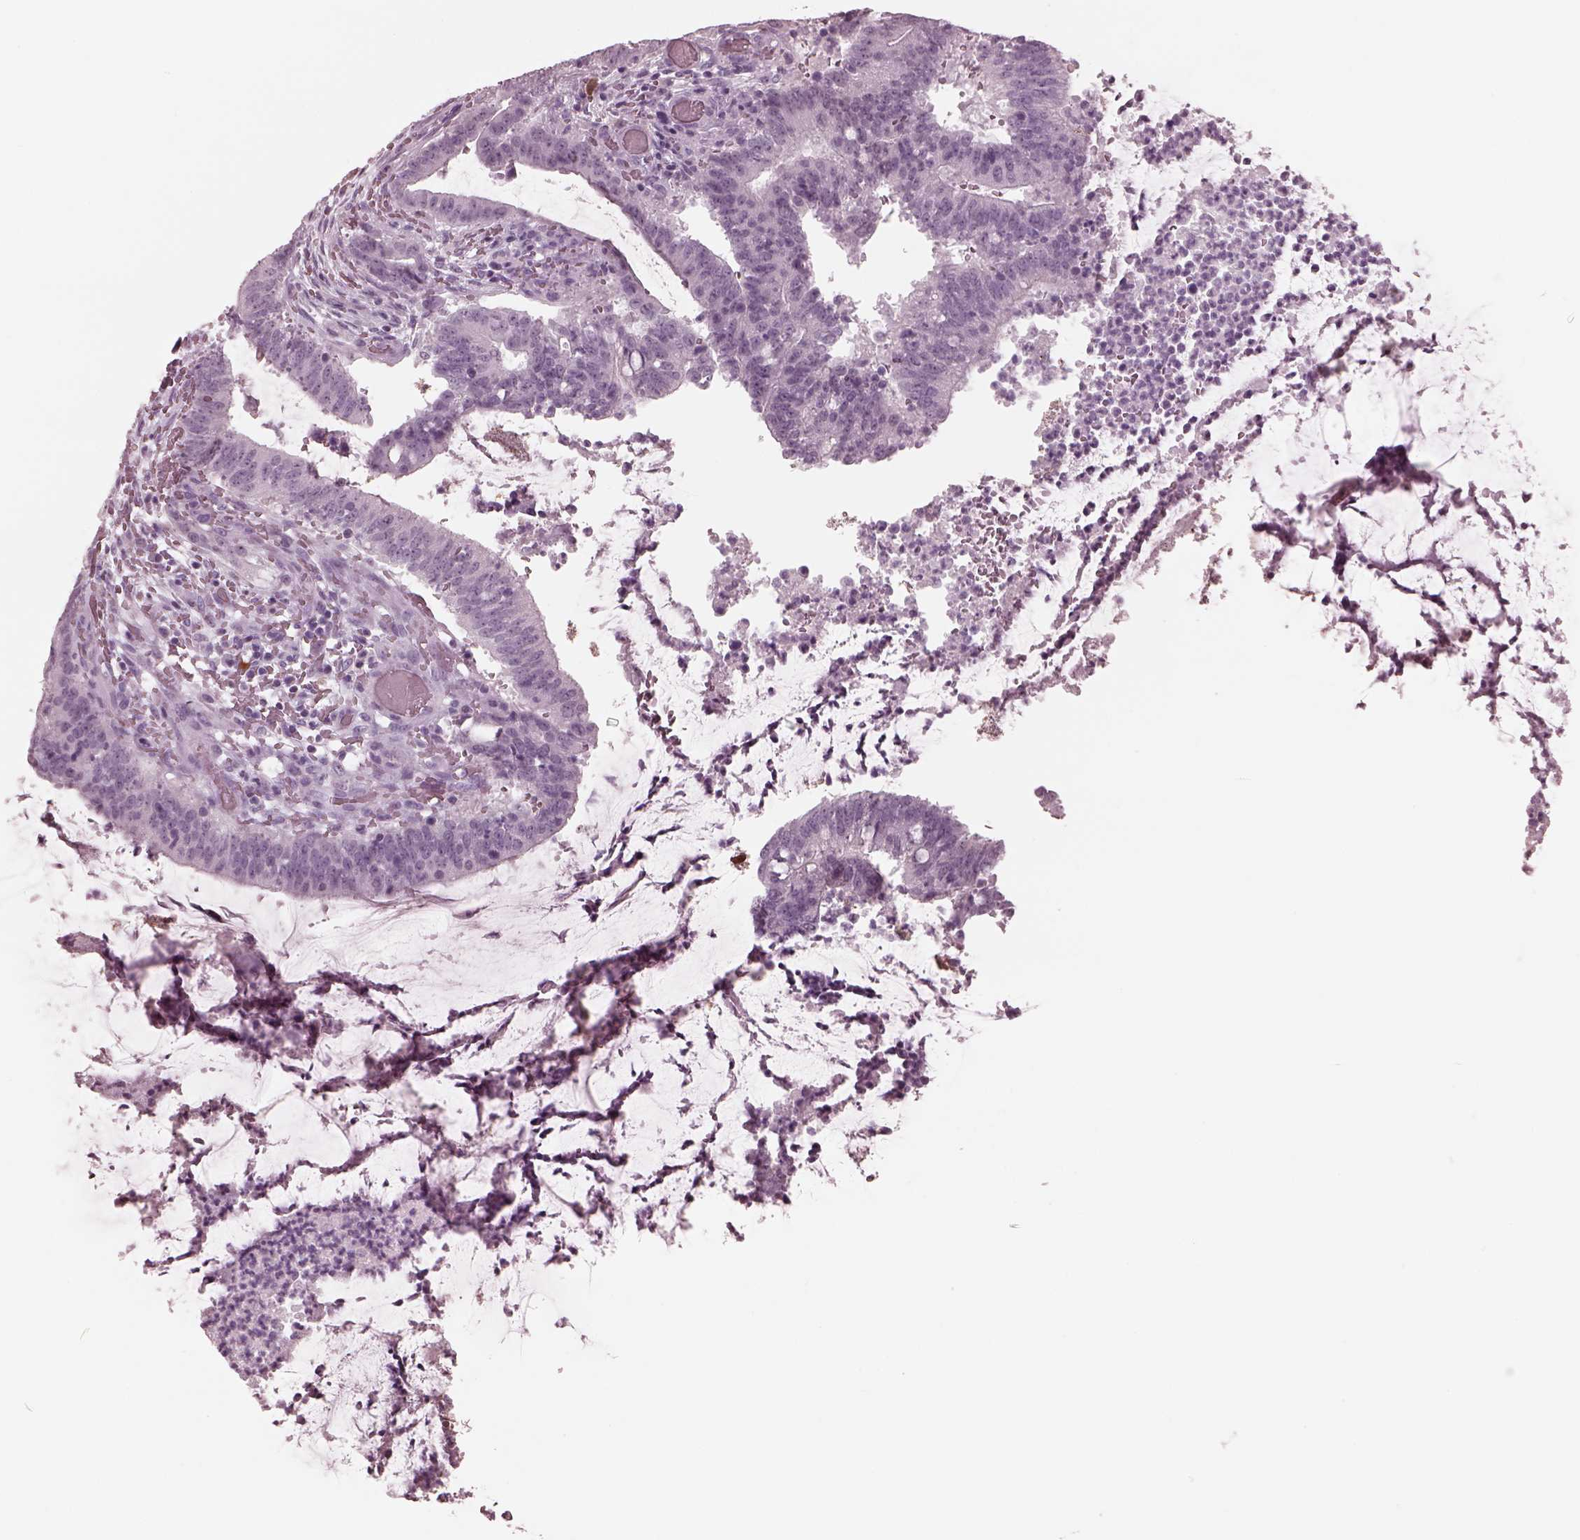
{"staining": {"intensity": "negative", "quantity": "none", "location": "none"}, "tissue": "colorectal cancer", "cell_type": "Tumor cells", "image_type": "cancer", "snomed": [{"axis": "morphology", "description": "Adenocarcinoma, NOS"}, {"axis": "topography", "description": "Colon"}], "caption": "IHC of human adenocarcinoma (colorectal) demonstrates no staining in tumor cells.", "gene": "C2orf81", "patient": {"sex": "female", "age": 43}}